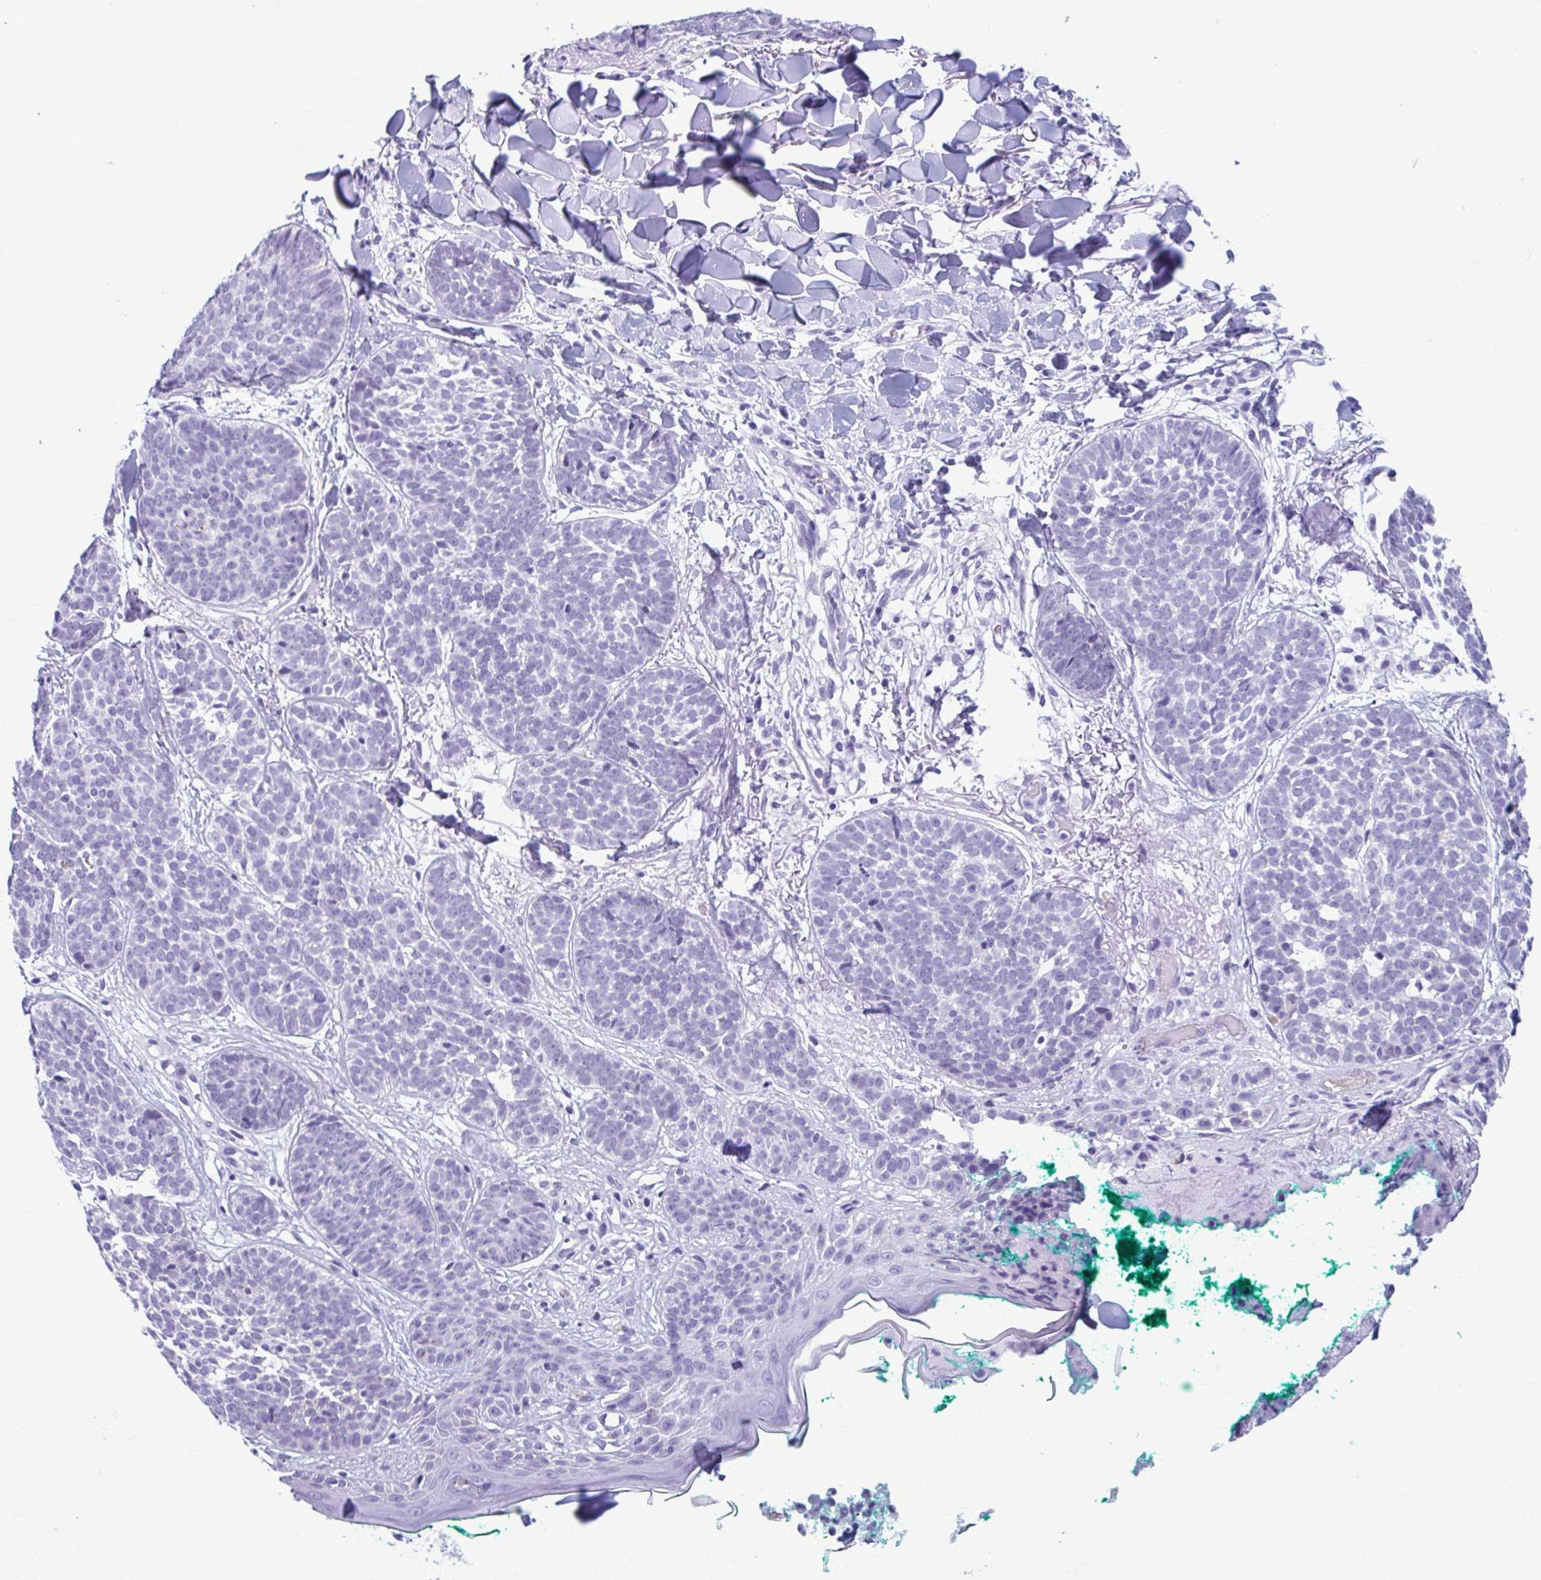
{"staining": {"intensity": "negative", "quantity": "none", "location": "none"}, "tissue": "skin cancer", "cell_type": "Tumor cells", "image_type": "cancer", "snomed": [{"axis": "morphology", "description": "Basal cell carcinoma"}, {"axis": "topography", "description": "Skin"}, {"axis": "topography", "description": "Skin of neck"}, {"axis": "topography", "description": "Skin of shoulder"}, {"axis": "topography", "description": "Skin of back"}], "caption": "Immunohistochemistry photomicrograph of neoplastic tissue: human skin cancer (basal cell carcinoma) stained with DAB (3,3'-diaminobenzidine) shows no significant protein positivity in tumor cells. (DAB (3,3'-diaminobenzidine) immunohistochemistry (IHC) visualized using brightfield microscopy, high magnification).", "gene": "MPLKIP", "patient": {"sex": "male", "age": 80}}